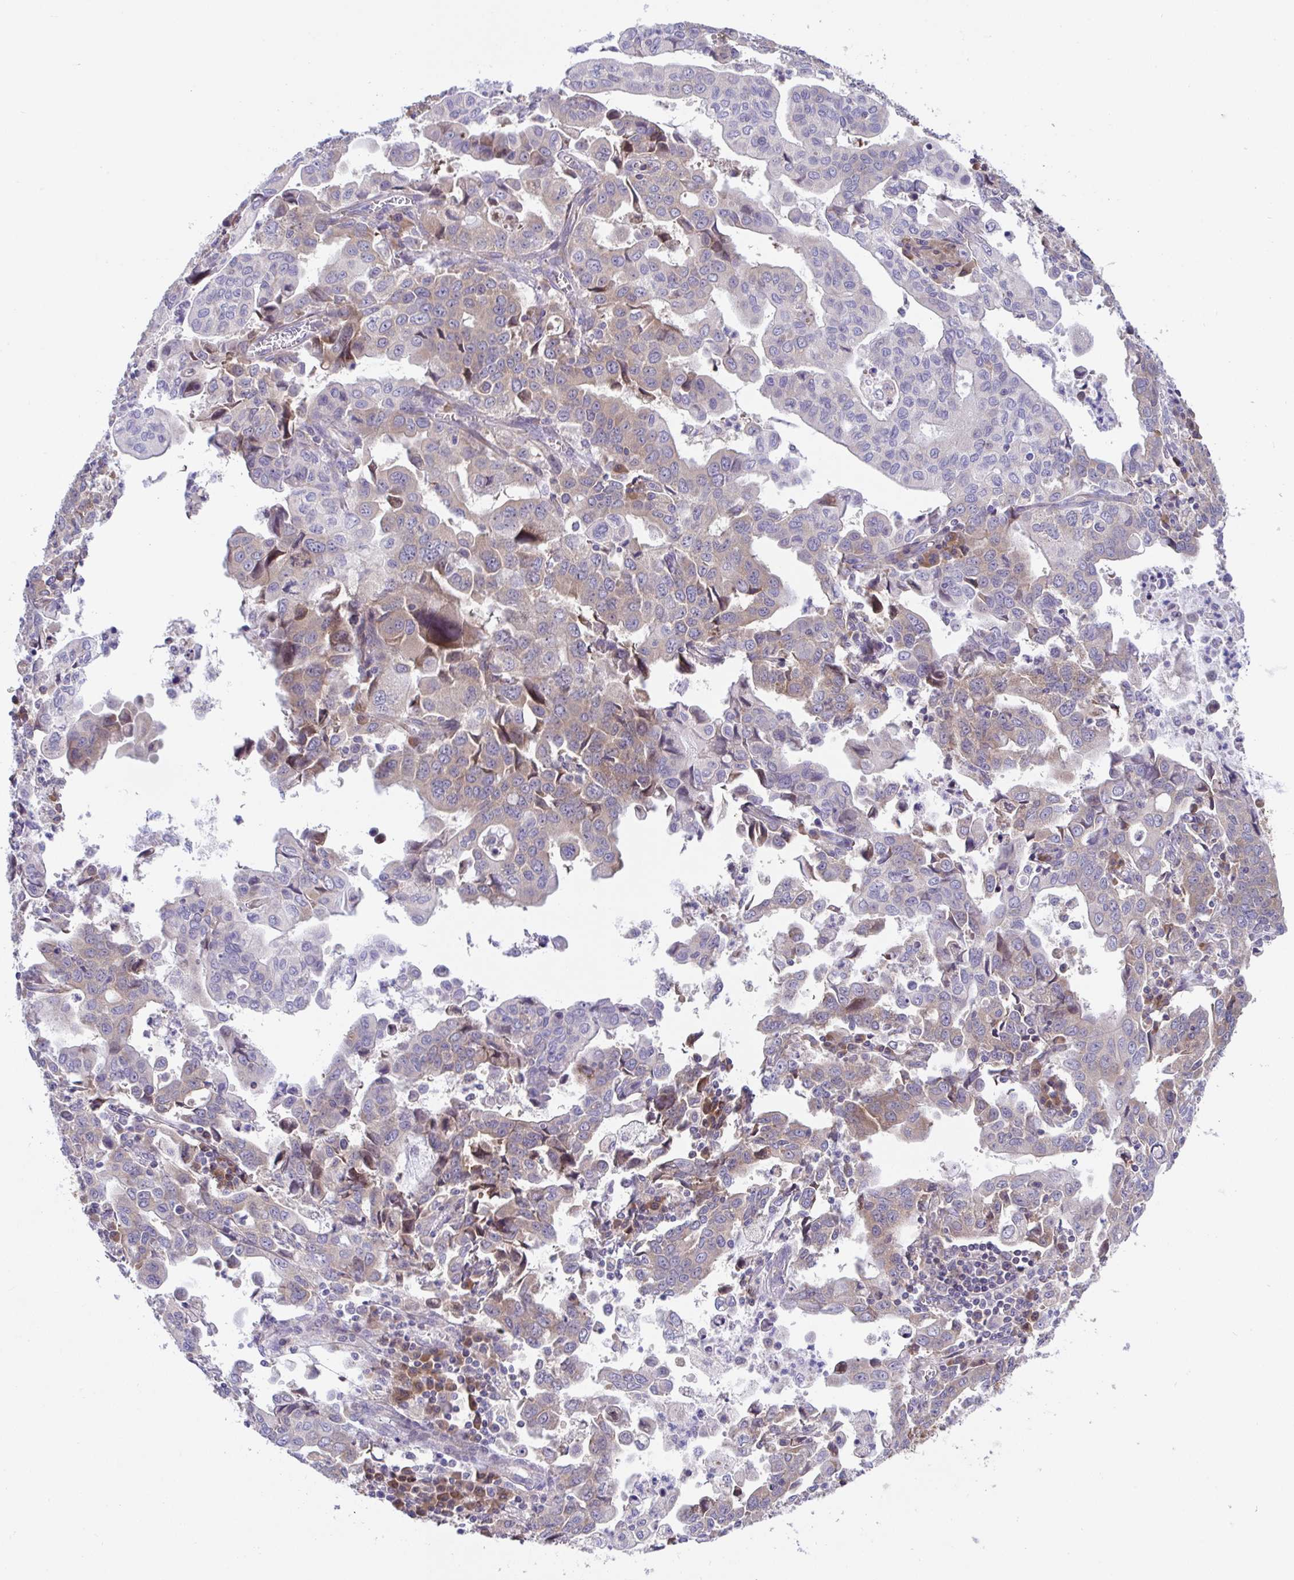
{"staining": {"intensity": "moderate", "quantity": "25%-75%", "location": "cytoplasmic/membranous"}, "tissue": "stomach cancer", "cell_type": "Tumor cells", "image_type": "cancer", "snomed": [{"axis": "morphology", "description": "Adenocarcinoma, NOS"}, {"axis": "topography", "description": "Stomach, upper"}], "caption": "DAB immunohistochemical staining of stomach adenocarcinoma exhibits moderate cytoplasmic/membranous protein expression in about 25%-75% of tumor cells. Using DAB (brown) and hematoxylin (blue) stains, captured at high magnification using brightfield microscopy.", "gene": "FAU", "patient": {"sex": "male", "age": 85}}